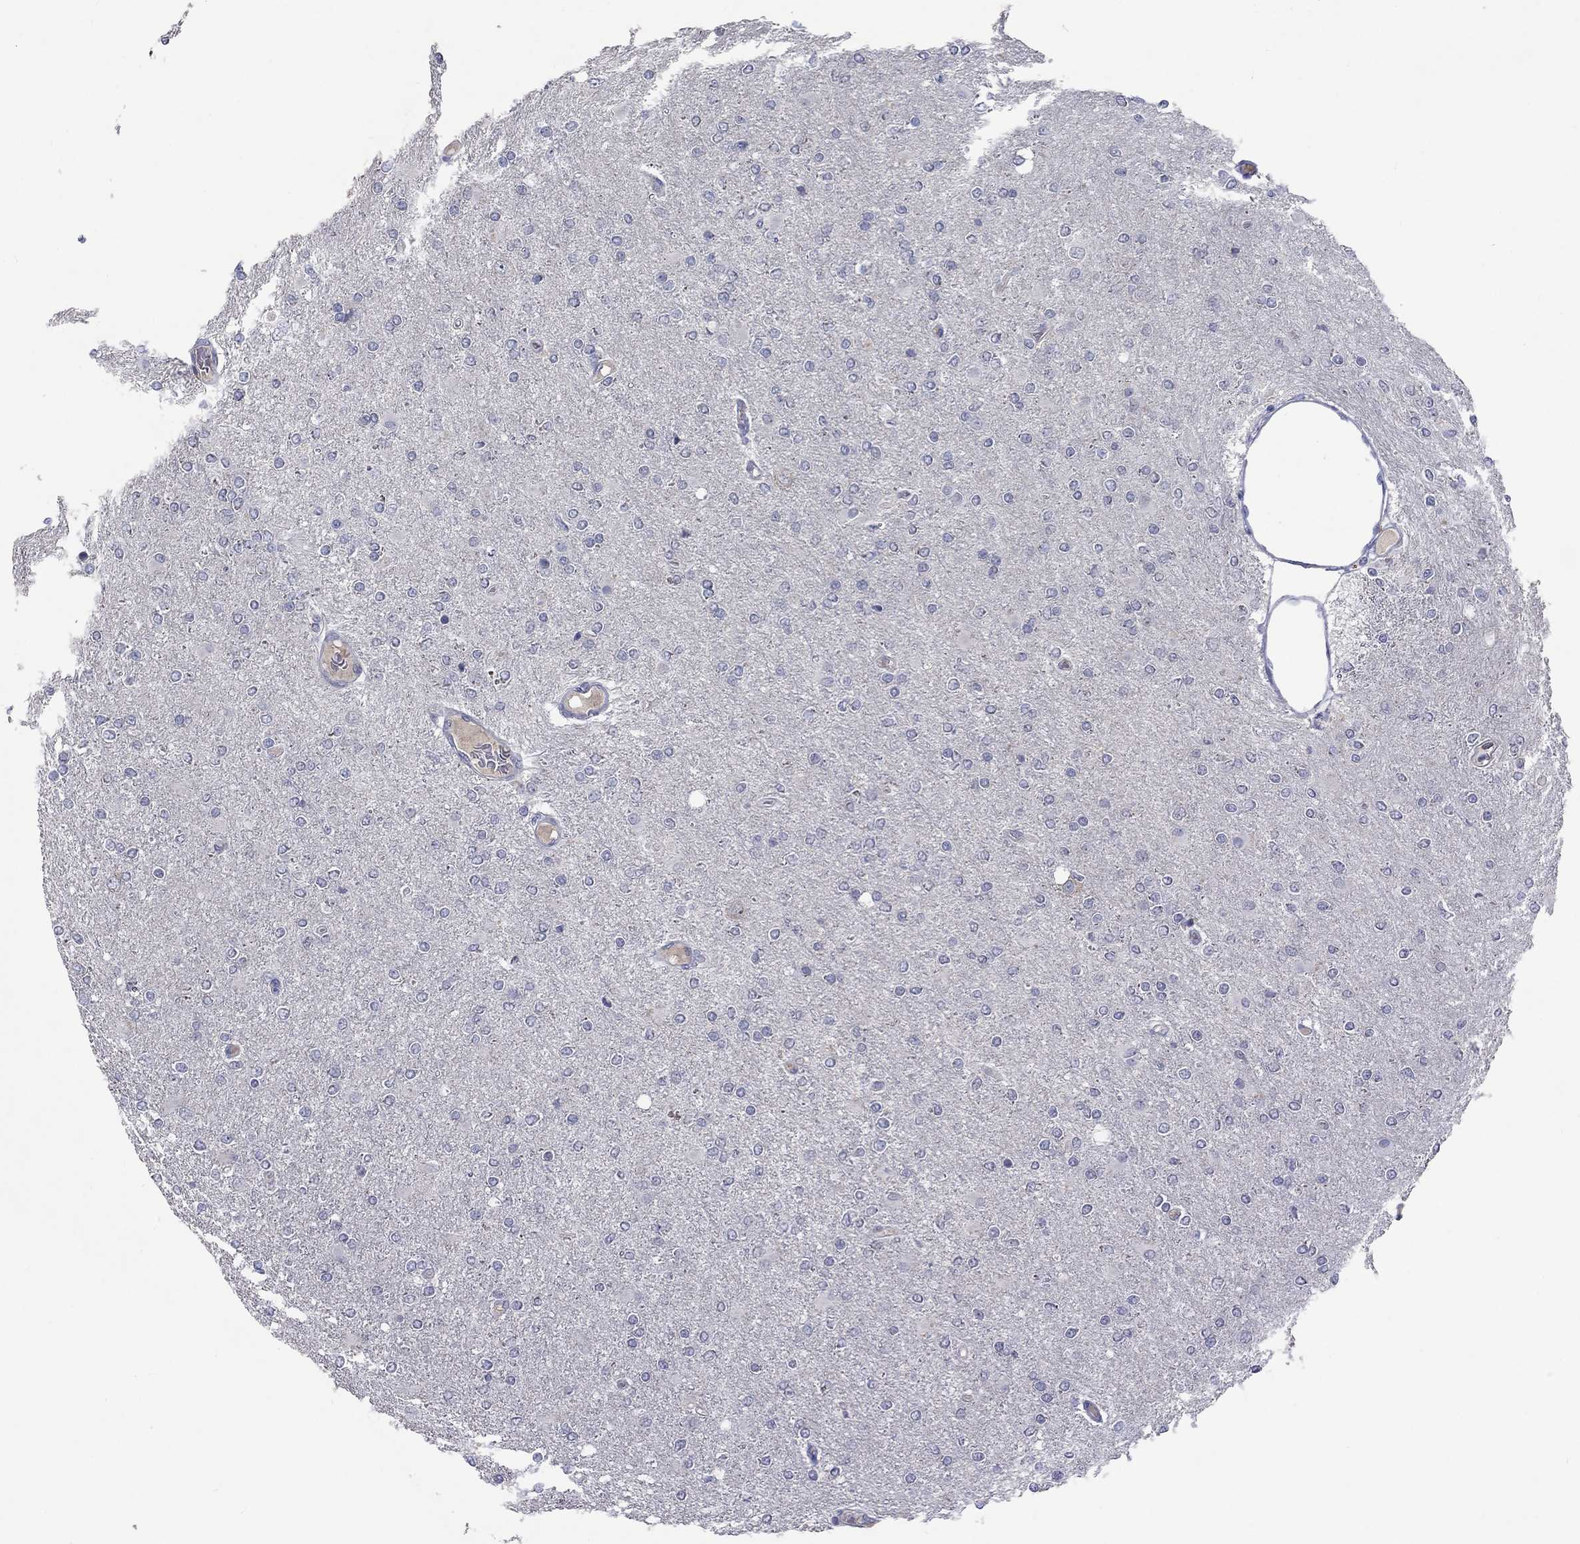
{"staining": {"intensity": "negative", "quantity": "none", "location": "none"}, "tissue": "glioma", "cell_type": "Tumor cells", "image_type": "cancer", "snomed": [{"axis": "morphology", "description": "Glioma, malignant, High grade"}, {"axis": "topography", "description": "Cerebral cortex"}], "caption": "IHC histopathology image of neoplastic tissue: human glioma stained with DAB displays no significant protein positivity in tumor cells. (Brightfield microscopy of DAB IHC at high magnification).", "gene": "CACNA1A", "patient": {"sex": "male", "age": 70}}